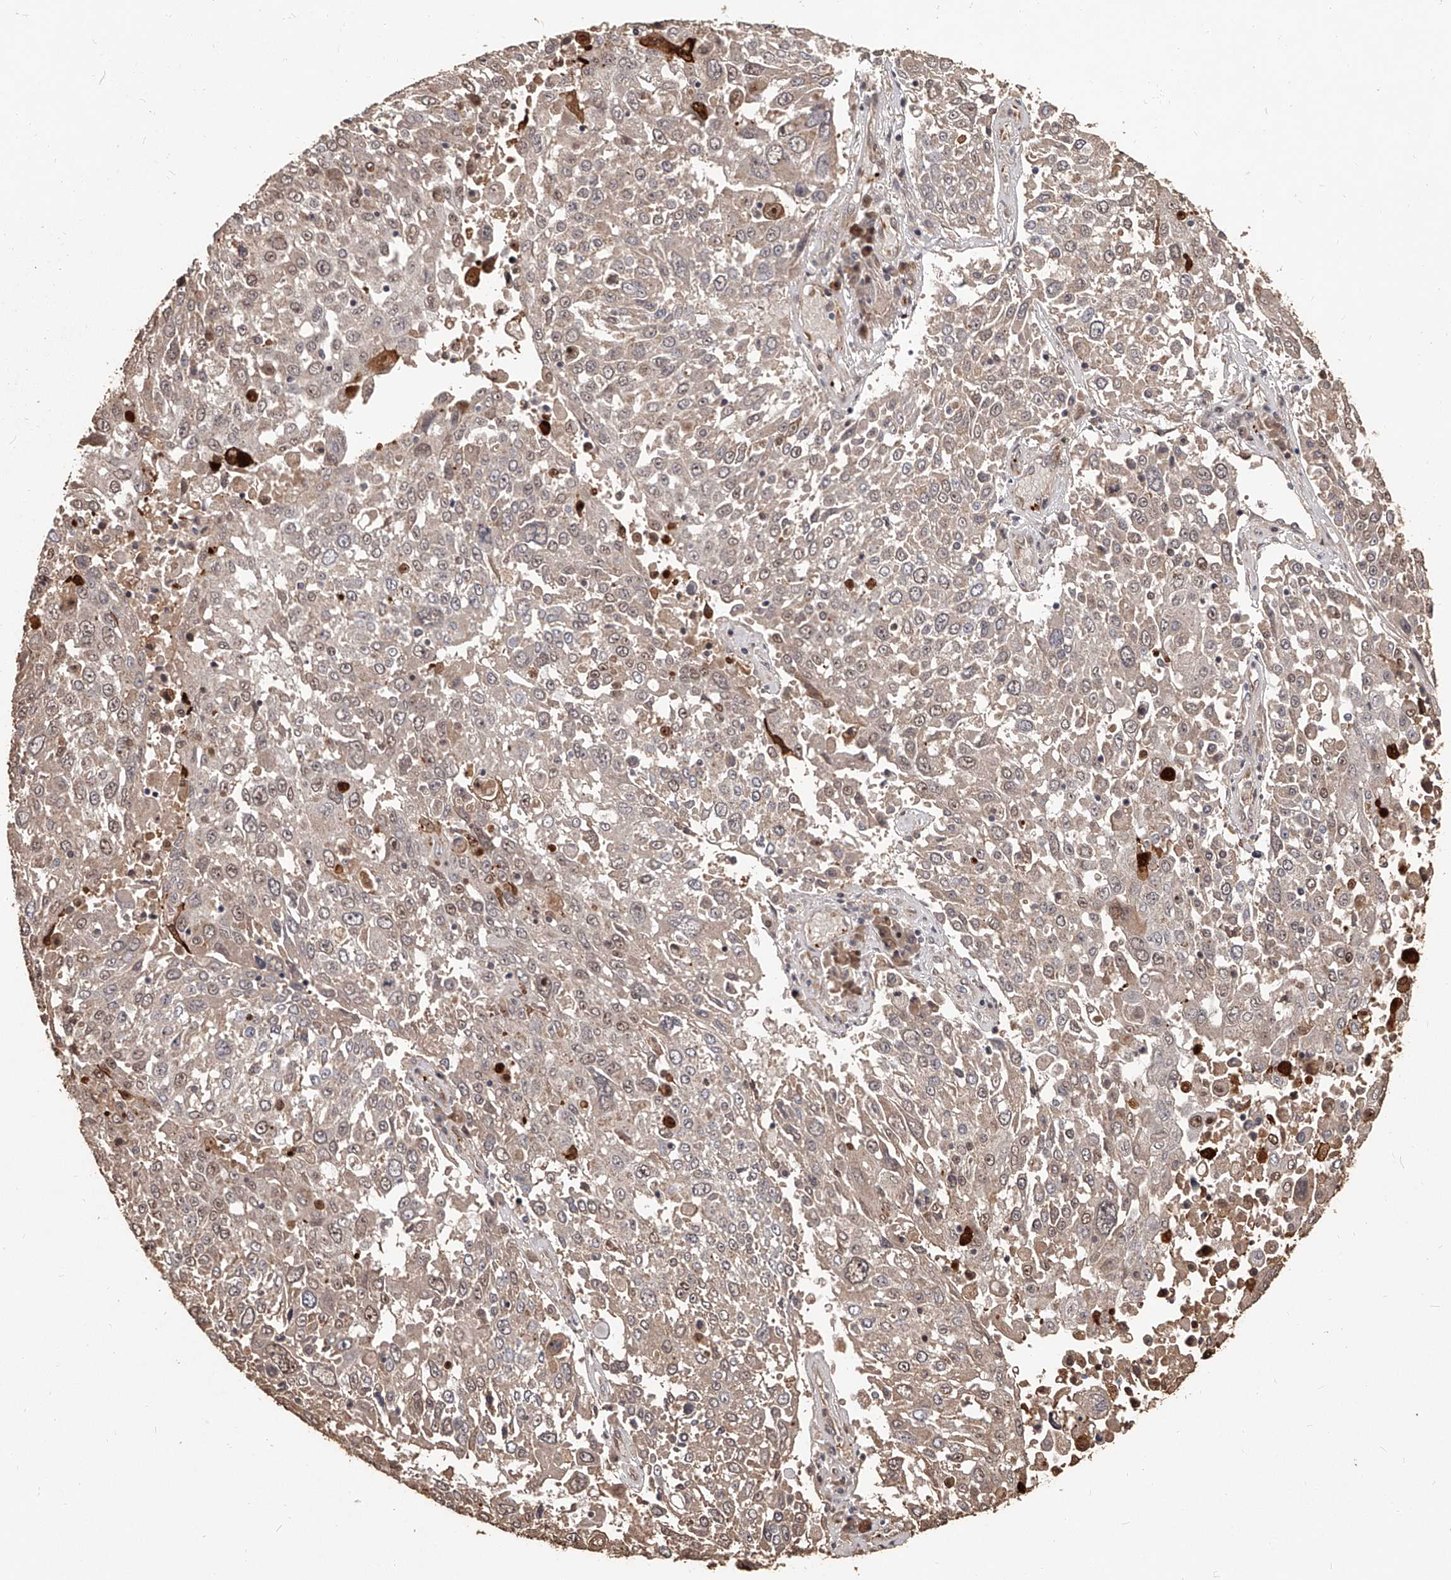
{"staining": {"intensity": "weak", "quantity": "25%-75%", "location": "cytoplasmic/membranous"}, "tissue": "lung cancer", "cell_type": "Tumor cells", "image_type": "cancer", "snomed": [{"axis": "morphology", "description": "Squamous cell carcinoma, NOS"}, {"axis": "topography", "description": "Lung"}], "caption": "Weak cytoplasmic/membranous expression for a protein is seen in about 25%-75% of tumor cells of lung cancer (squamous cell carcinoma) using immunohistochemistry (IHC).", "gene": "URGCP", "patient": {"sex": "male", "age": 65}}